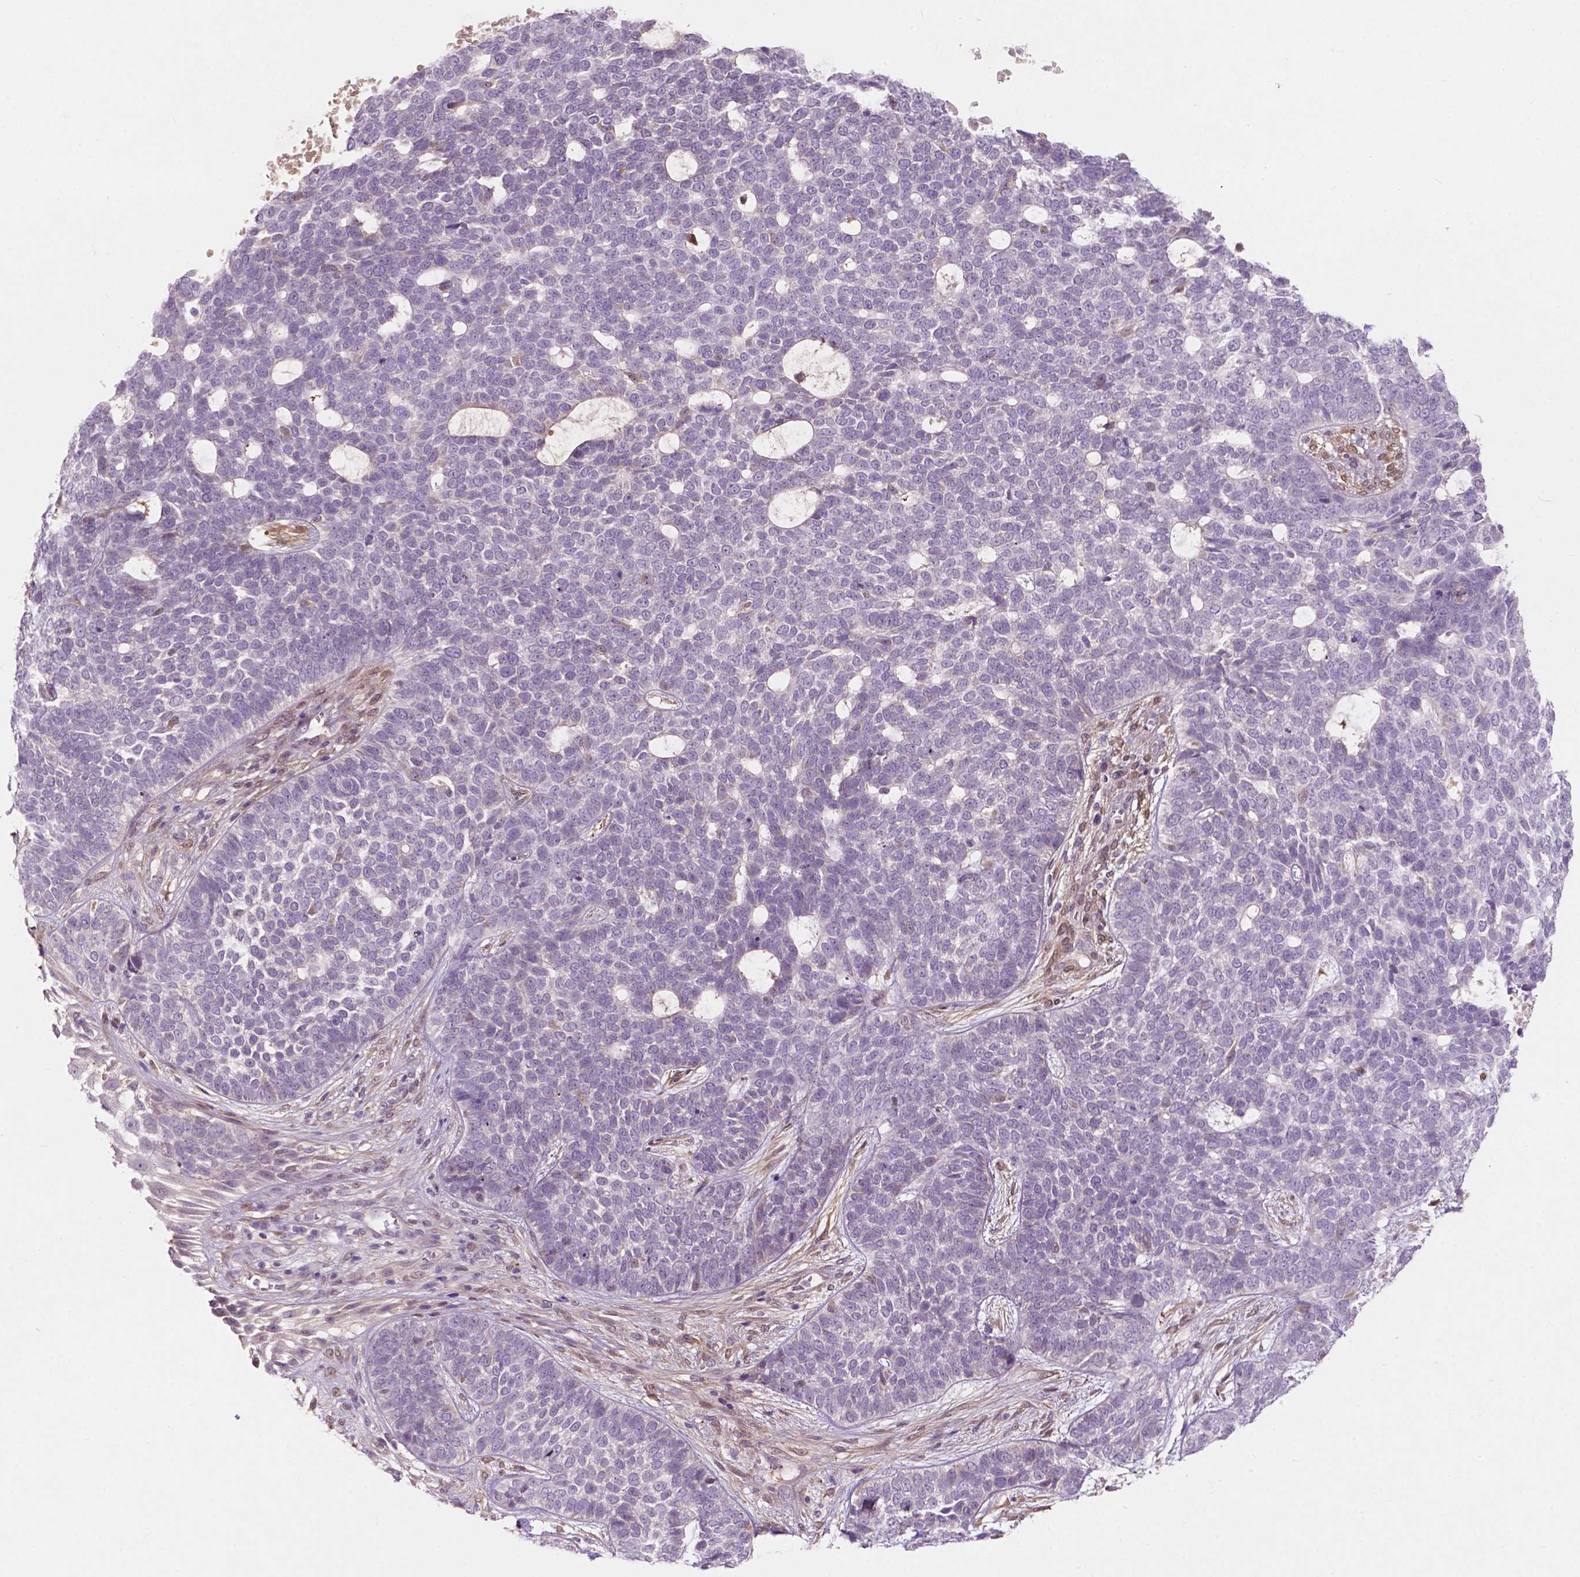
{"staining": {"intensity": "negative", "quantity": "none", "location": "none"}, "tissue": "skin cancer", "cell_type": "Tumor cells", "image_type": "cancer", "snomed": [{"axis": "morphology", "description": "Basal cell carcinoma"}, {"axis": "topography", "description": "Skin"}], "caption": "High magnification brightfield microscopy of skin basal cell carcinoma stained with DAB (3,3'-diaminobenzidine) (brown) and counterstained with hematoxylin (blue): tumor cells show no significant positivity.", "gene": "GPR37", "patient": {"sex": "female", "age": 69}}